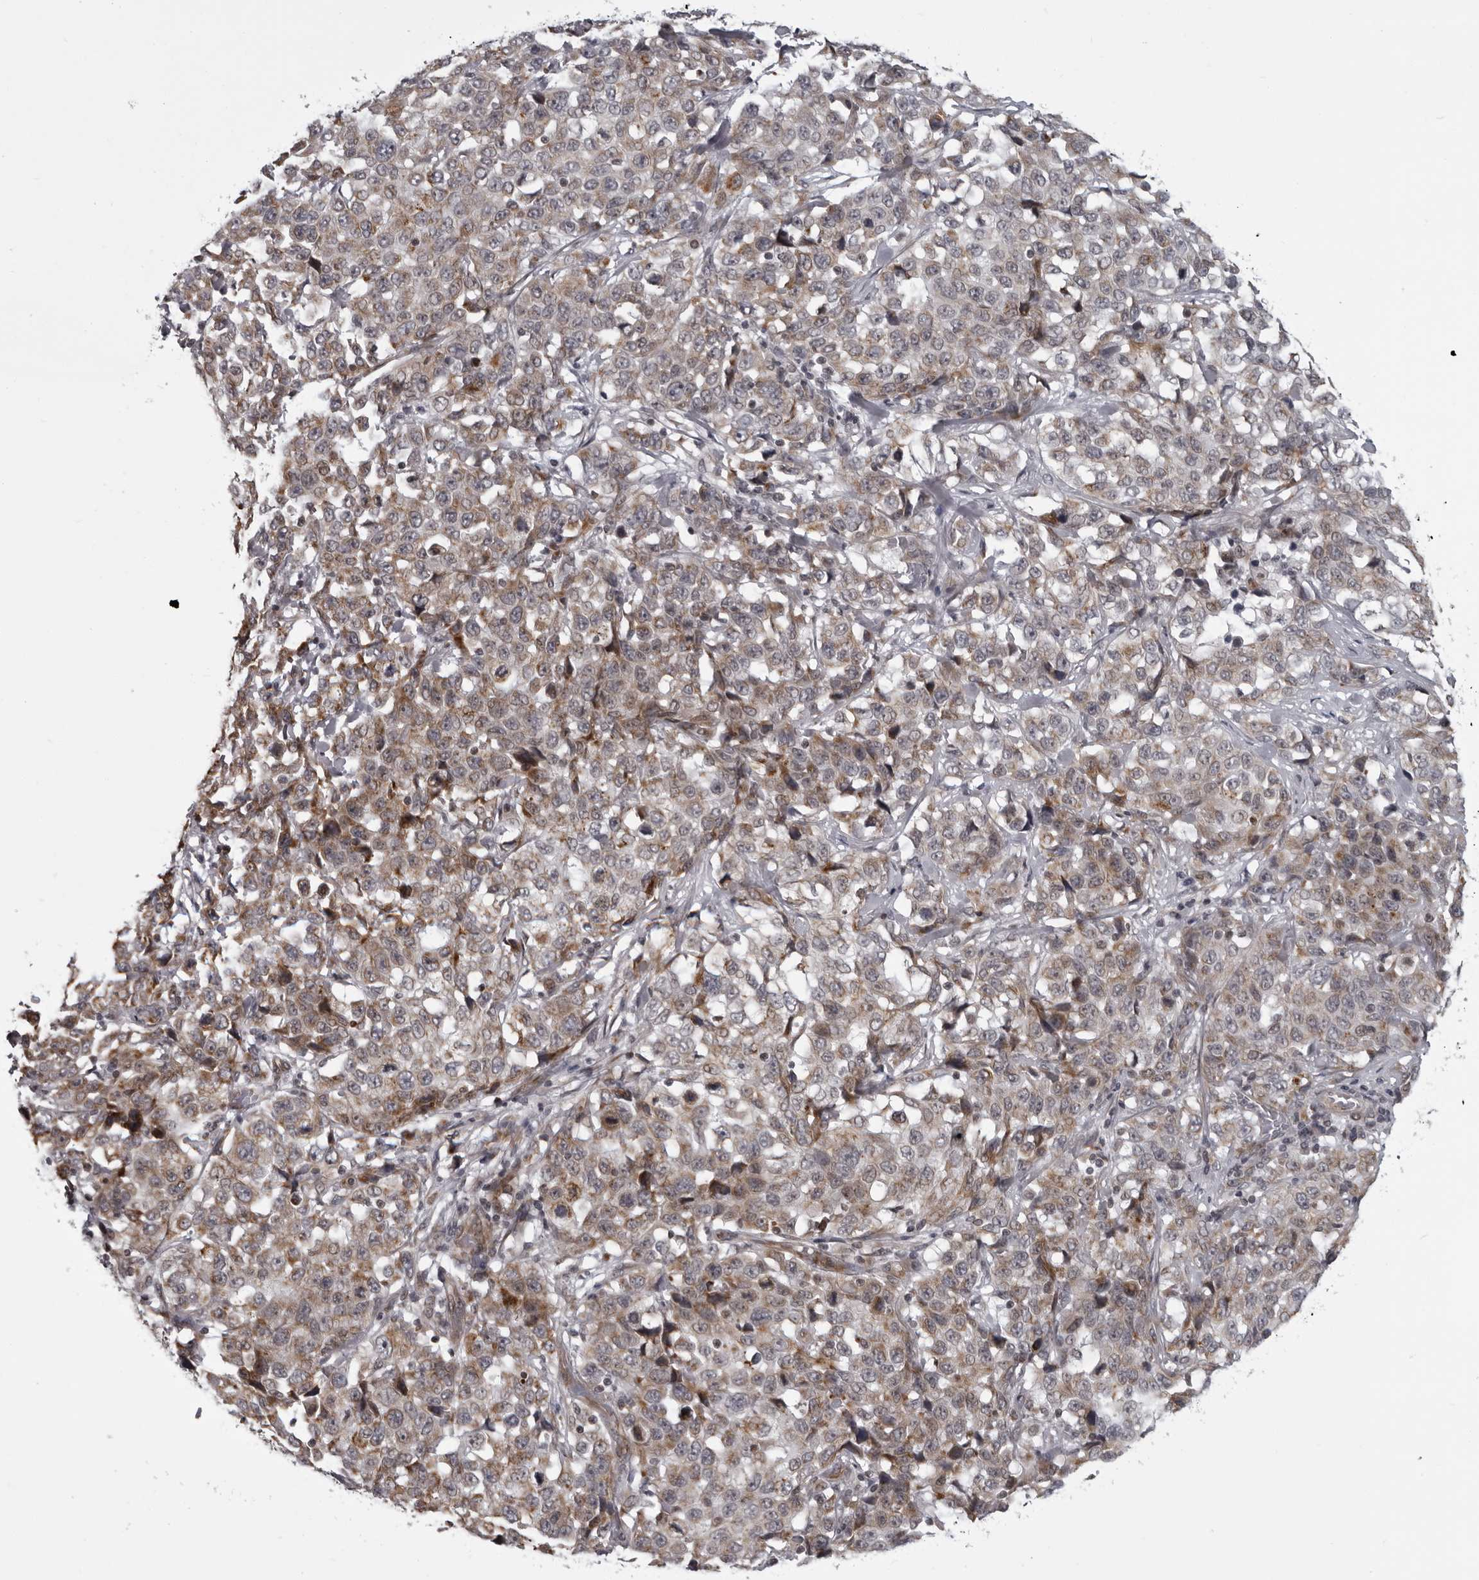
{"staining": {"intensity": "moderate", "quantity": ">75%", "location": "cytoplasmic/membranous"}, "tissue": "stomach cancer", "cell_type": "Tumor cells", "image_type": "cancer", "snomed": [{"axis": "morphology", "description": "Normal tissue, NOS"}, {"axis": "morphology", "description": "Adenocarcinoma, NOS"}, {"axis": "topography", "description": "Stomach"}], "caption": "High-magnification brightfield microscopy of adenocarcinoma (stomach) stained with DAB (brown) and counterstained with hematoxylin (blue). tumor cells exhibit moderate cytoplasmic/membranous positivity is present in approximately>75% of cells.", "gene": "RTCA", "patient": {"sex": "male", "age": 48}}